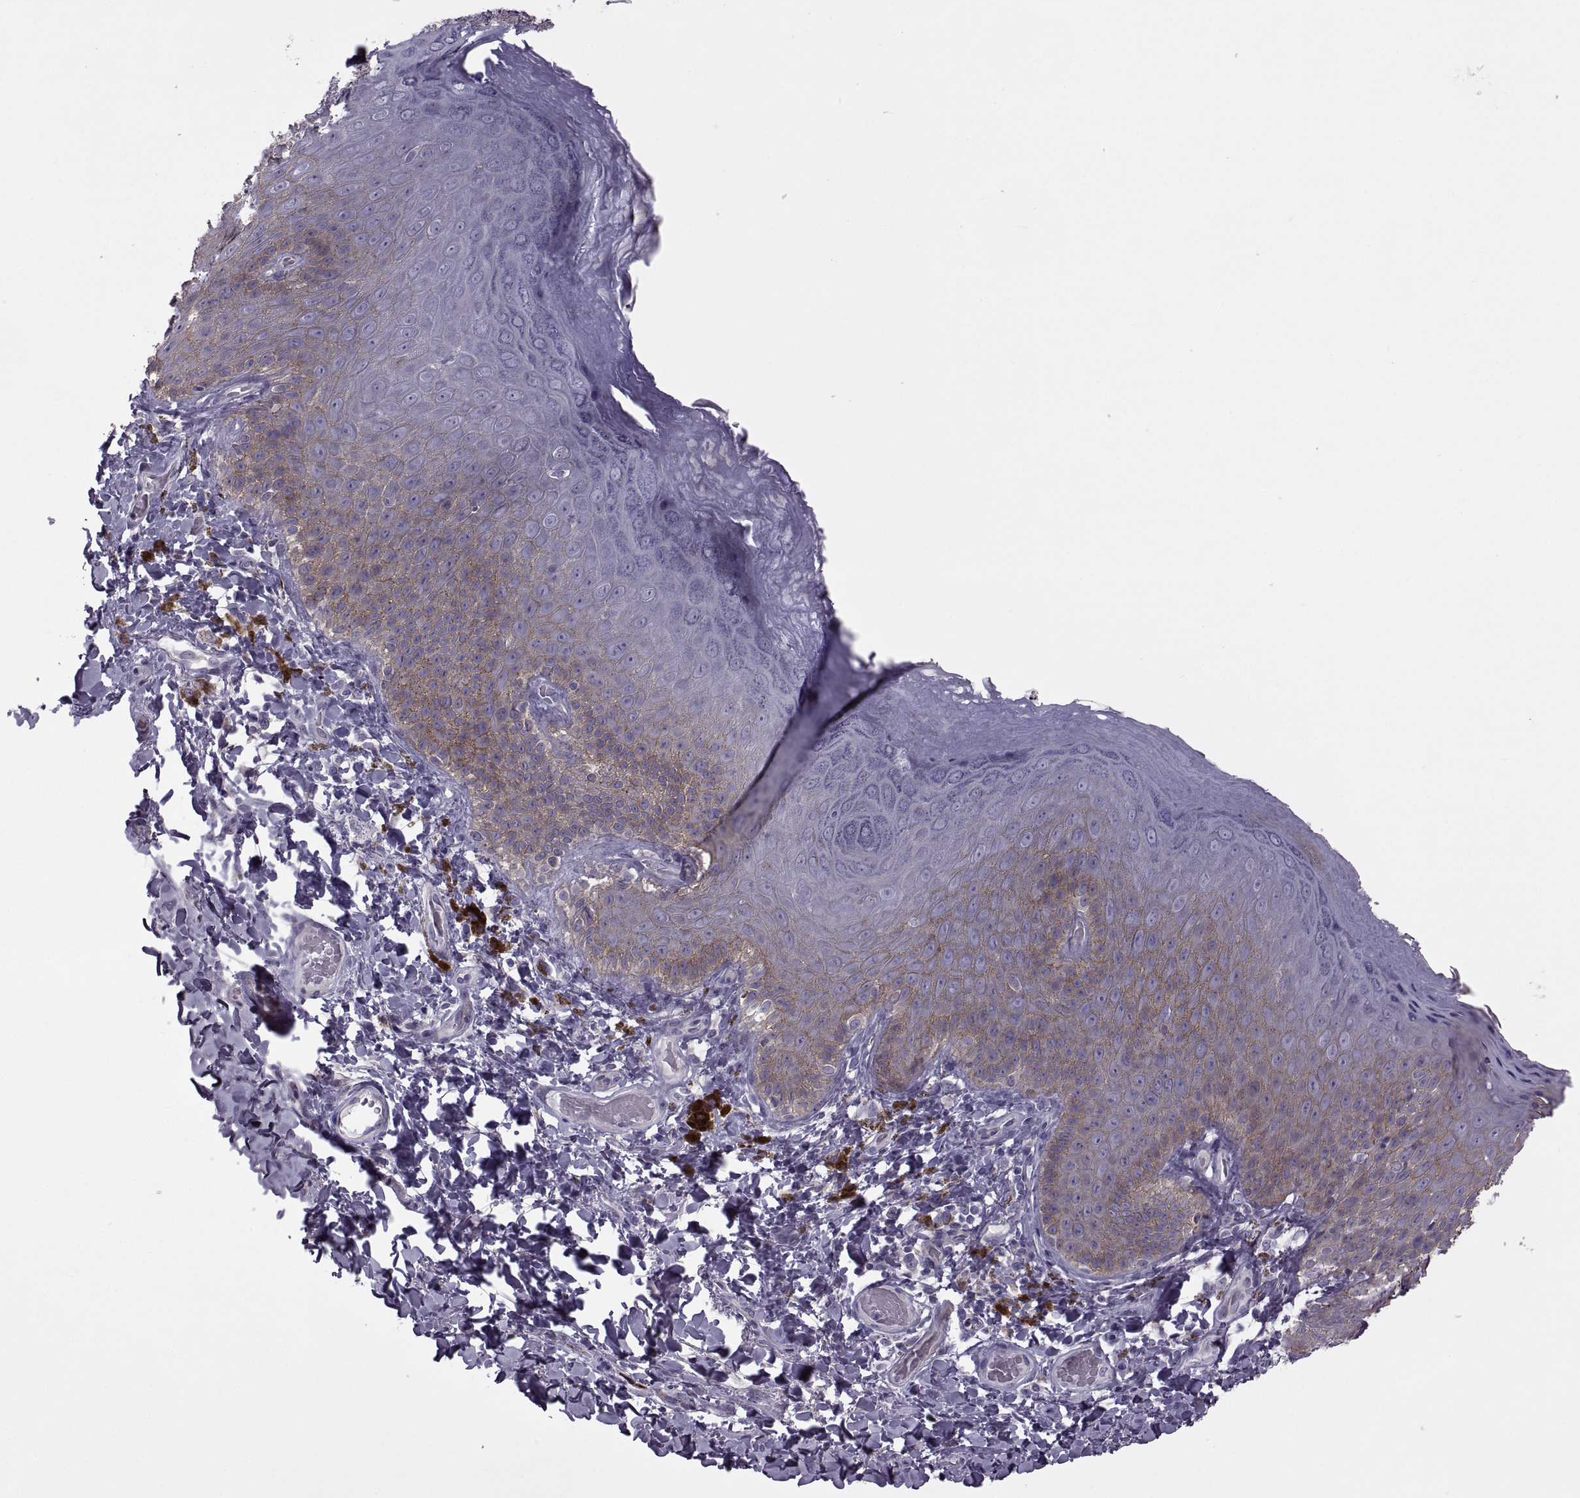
{"staining": {"intensity": "weak", "quantity": "25%-75%", "location": "cytoplasmic/membranous"}, "tissue": "skin", "cell_type": "Epidermal cells", "image_type": "normal", "snomed": [{"axis": "morphology", "description": "Normal tissue, NOS"}, {"axis": "topography", "description": "Anal"}], "caption": "DAB immunohistochemical staining of unremarkable skin demonstrates weak cytoplasmic/membranous protein expression in about 25%-75% of epidermal cells.", "gene": "RIPK4", "patient": {"sex": "male", "age": 53}}